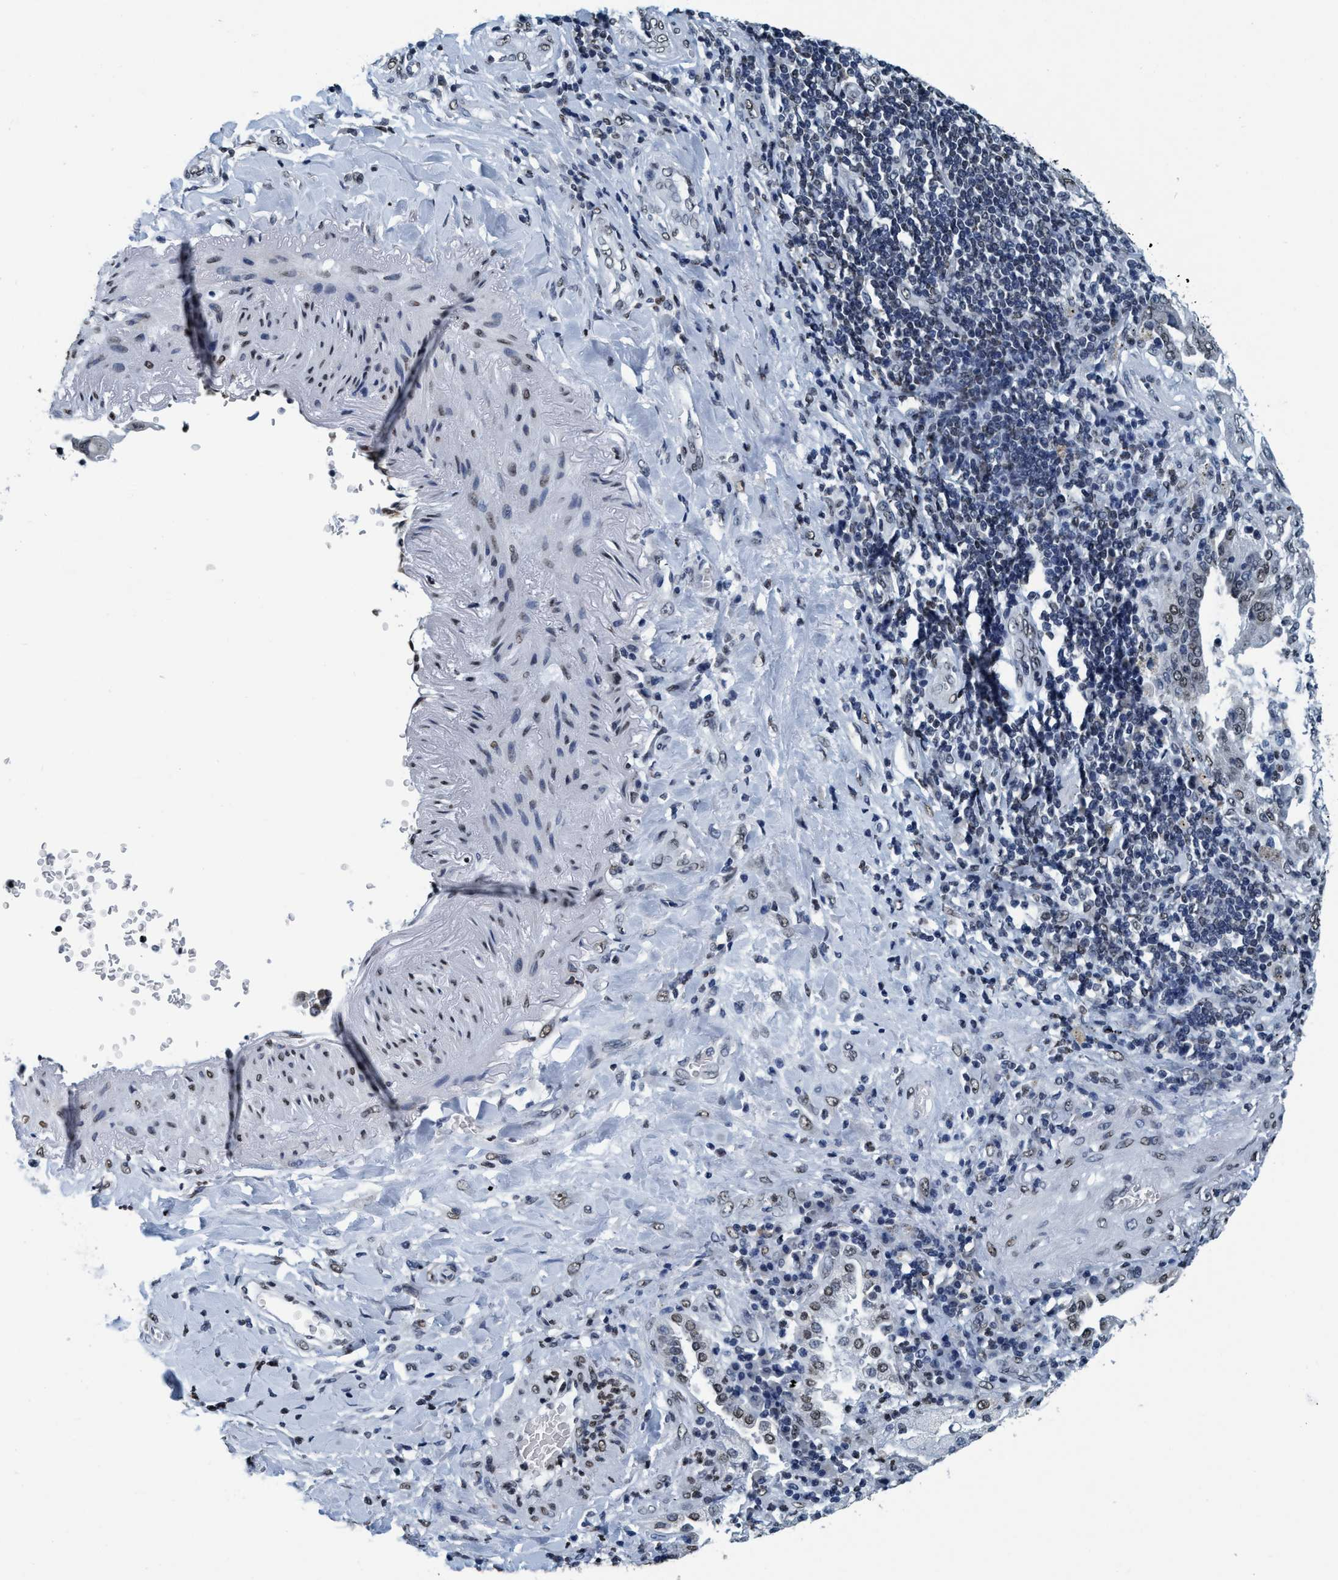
{"staining": {"intensity": "moderate", "quantity": "25%-75%", "location": "nuclear"}, "tissue": "lung cancer", "cell_type": "Tumor cells", "image_type": "cancer", "snomed": [{"axis": "morphology", "description": "Adenocarcinoma, NOS"}, {"axis": "topography", "description": "Lung"}], "caption": "Protein staining of lung cancer (adenocarcinoma) tissue exhibits moderate nuclear staining in approximately 25%-75% of tumor cells.", "gene": "CCNE2", "patient": {"sex": "male", "age": 64}}